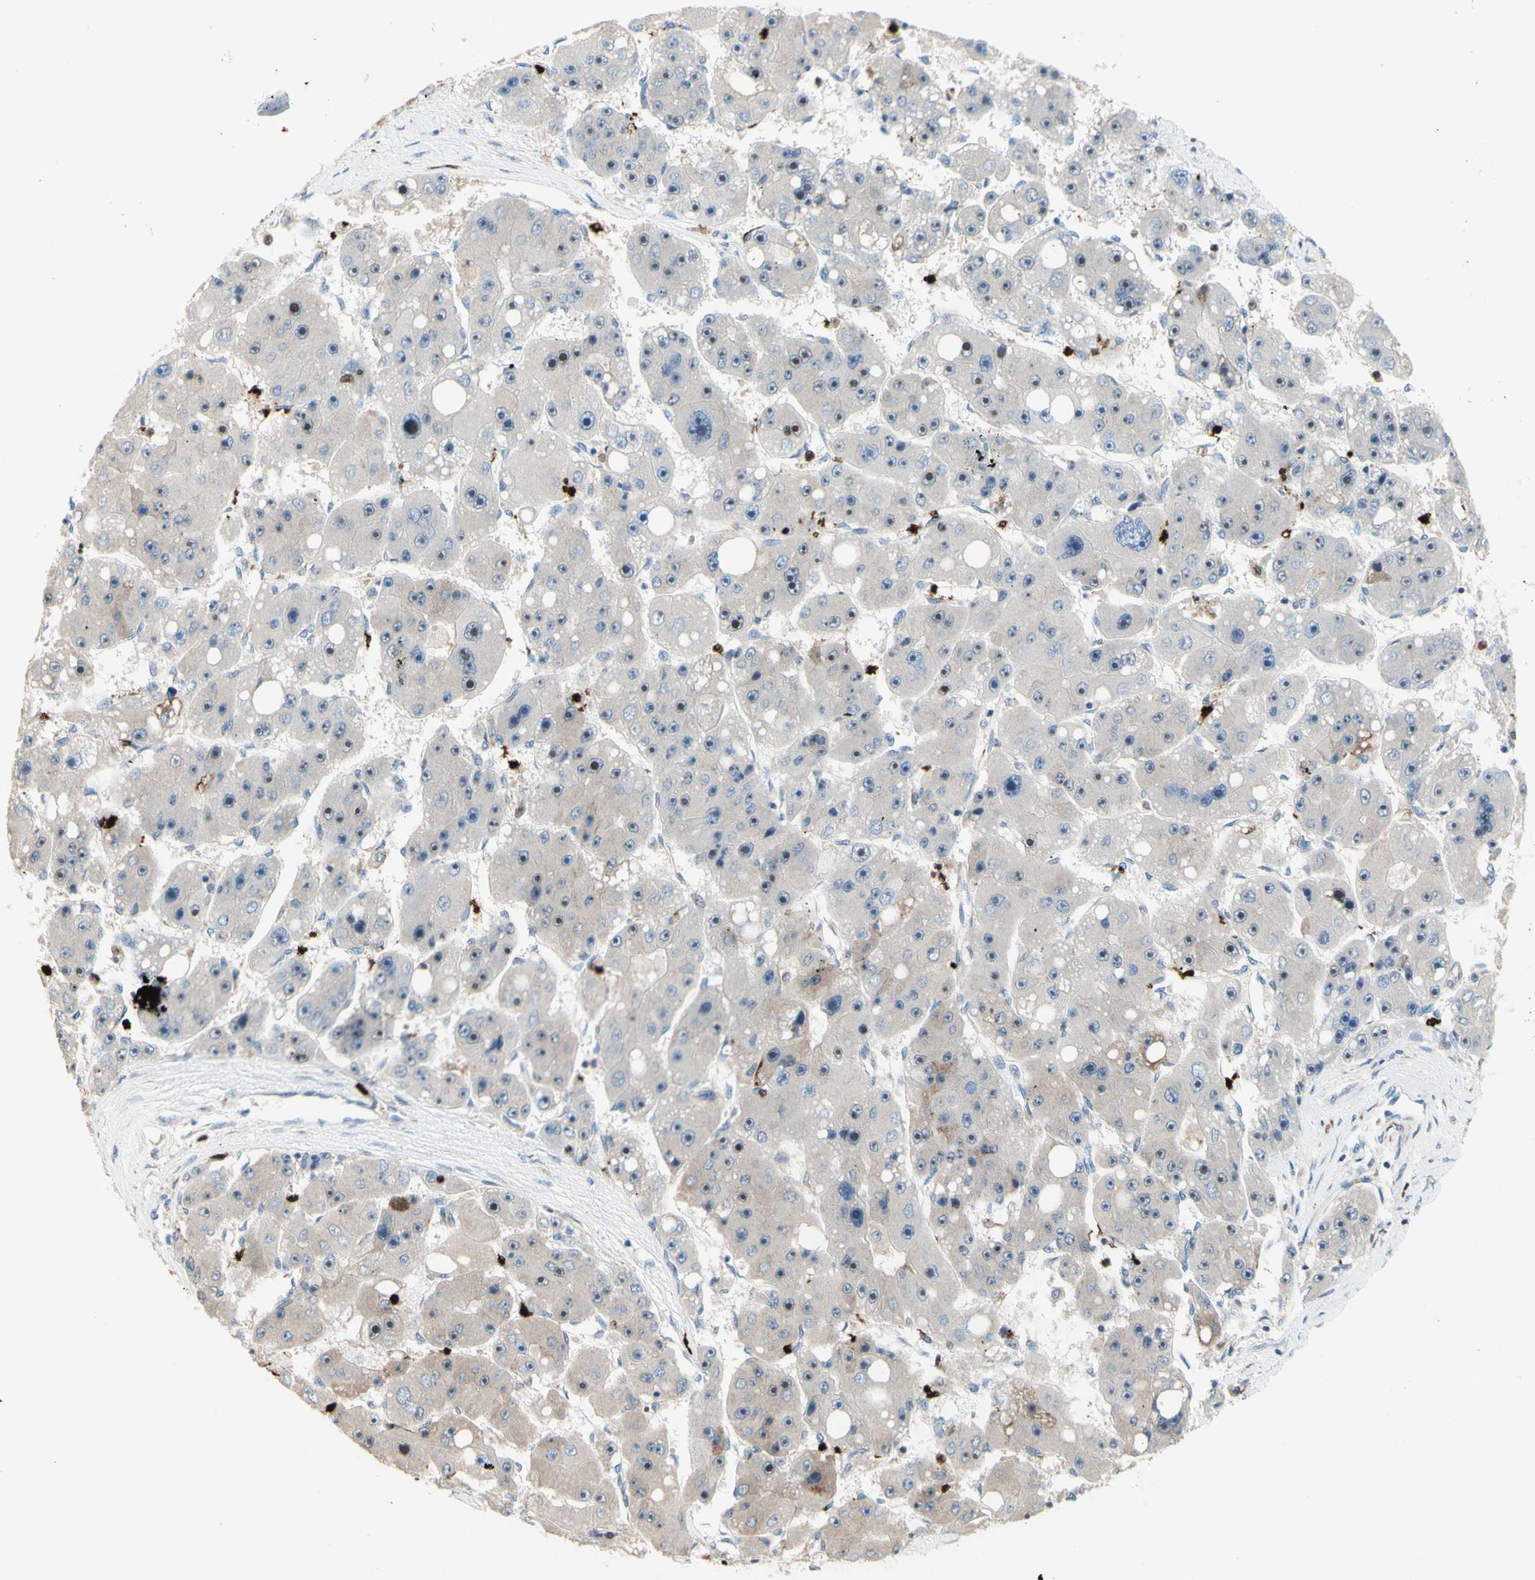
{"staining": {"intensity": "strong", "quantity": "<25%", "location": "nuclear"}, "tissue": "liver cancer", "cell_type": "Tumor cells", "image_type": "cancer", "snomed": [{"axis": "morphology", "description": "Carcinoma, Hepatocellular, NOS"}, {"axis": "topography", "description": "Liver"}], "caption": "Liver hepatocellular carcinoma stained with immunohistochemistry (IHC) shows strong nuclear positivity in approximately <25% of tumor cells.", "gene": "USP9X", "patient": {"sex": "female", "age": 61}}